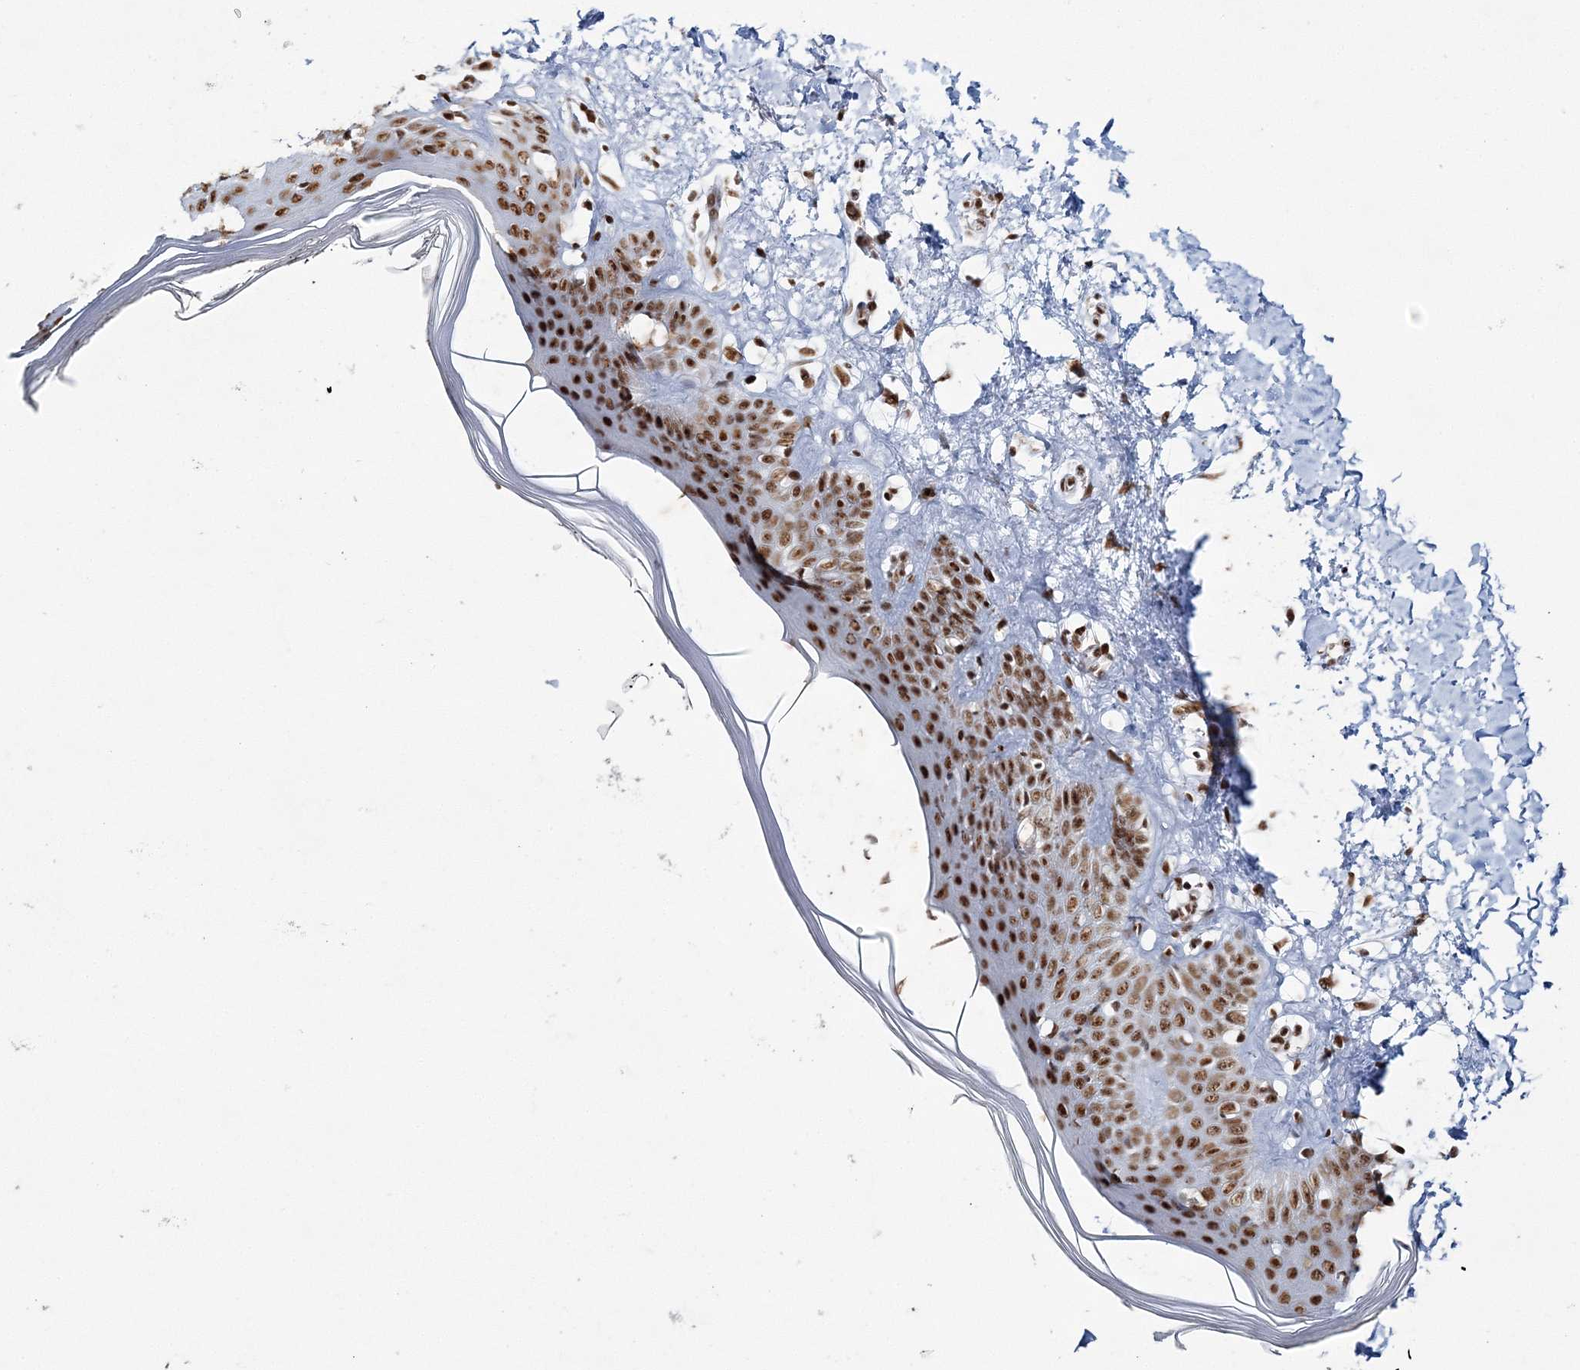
{"staining": {"intensity": "moderate", "quantity": "25%-75%", "location": "nuclear"}, "tissue": "skin", "cell_type": "Fibroblasts", "image_type": "normal", "snomed": [{"axis": "morphology", "description": "Normal tissue, NOS"}, {"axis": "topography", "description": "Skin"}], "caption": "This is a micrograph of immunohistochemistry (IHC) staining of benign skin, which shows moderate staining in the nuclear of fibroblasts.", "gene": "ENSG00000290315", "patient": {"sex": "female", "age": 64}}